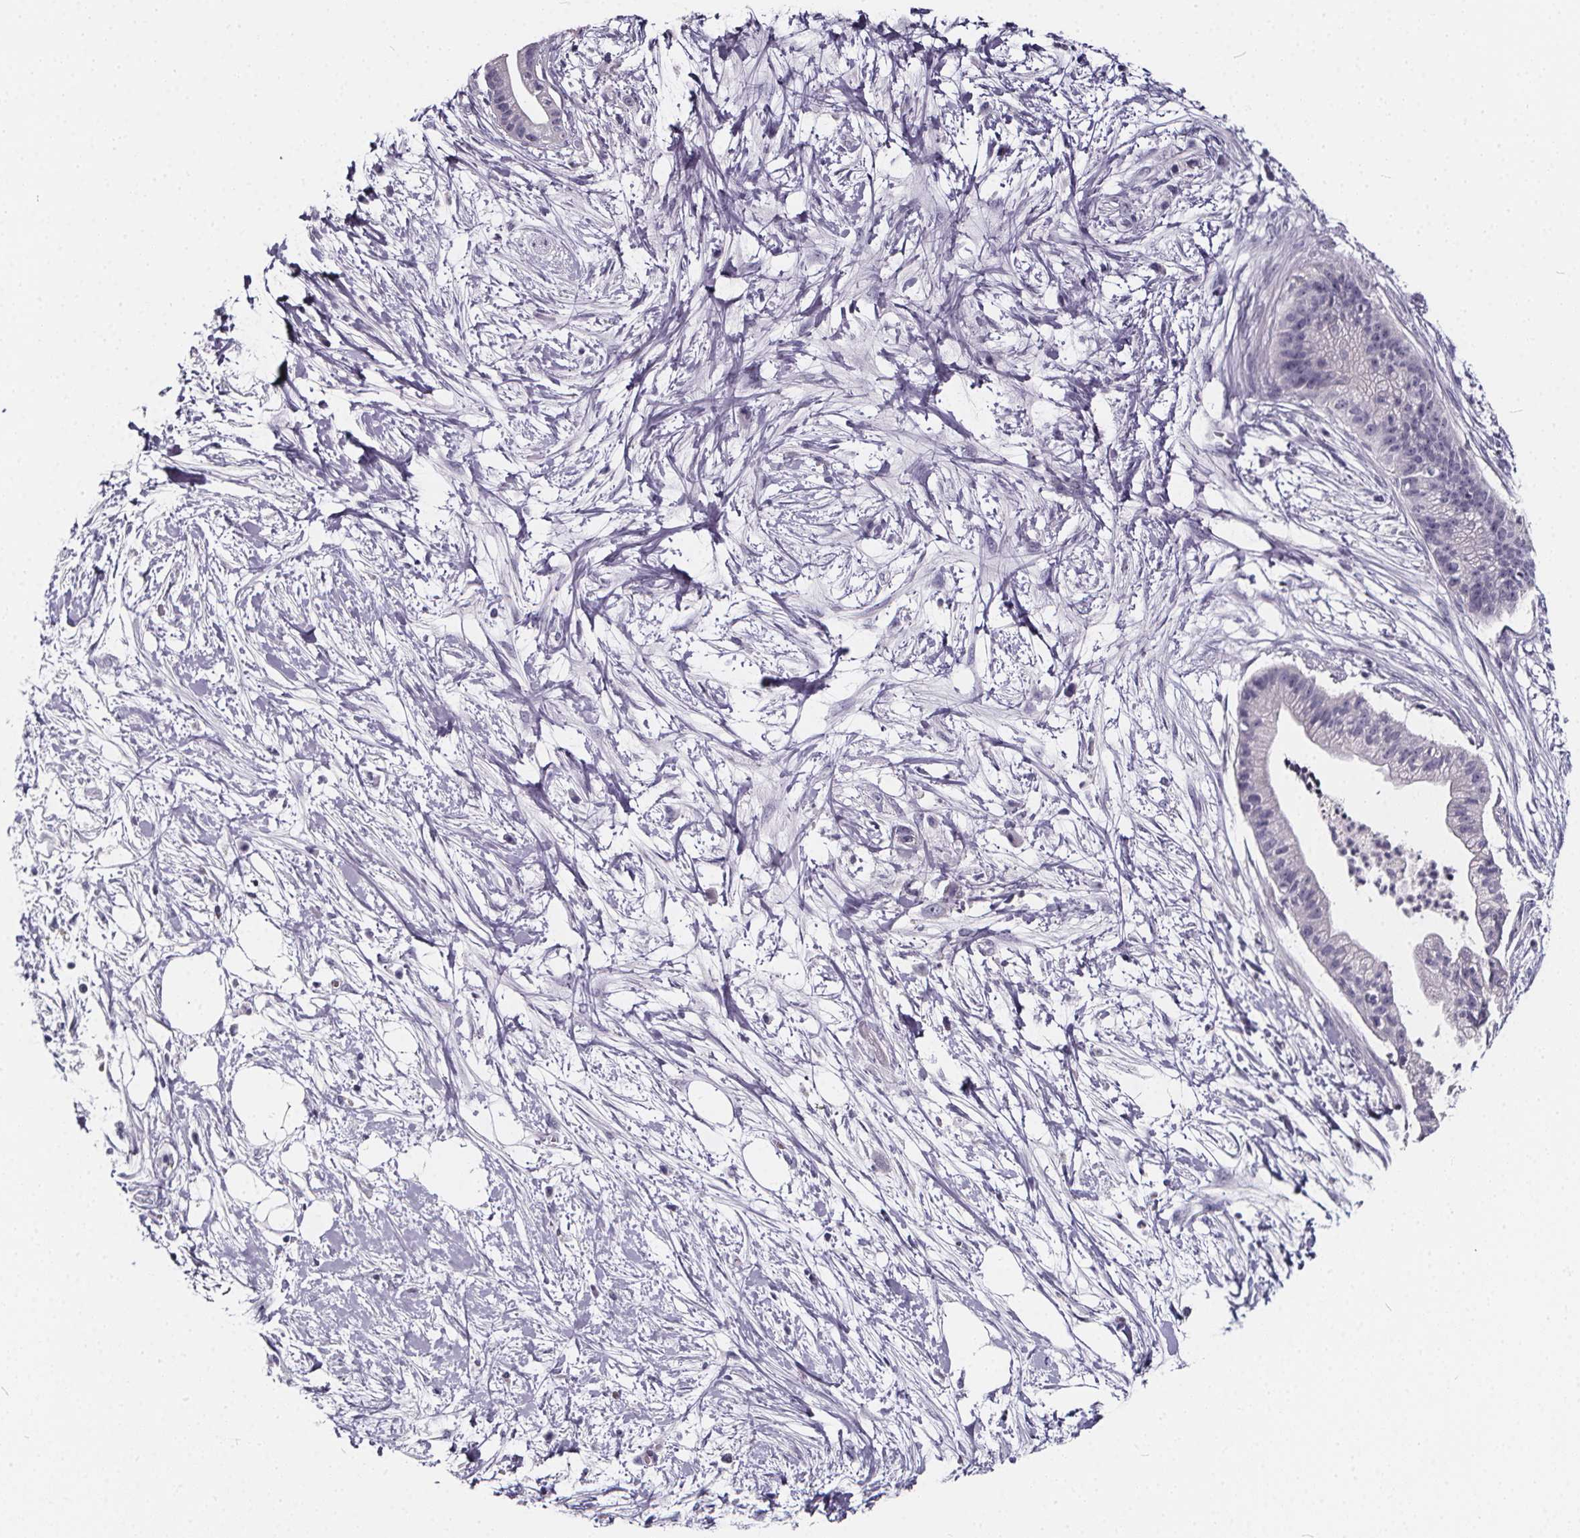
{"staining": {"intensity": "negative", "quantity": "none", "location": "none"}, "tissue": "pancreatic cancer", "cell_type": "Tumor cells", "image_type": "cancer", "snomed": [{"axis": "morphology", "description": "Normal tissue, NOS"}, {"axis": "morphology", "description": "Adenocarcinoma, NOS"}, {"axis": "topography", "description": "Lymph node"}, {"axis": "topography", "description": "Pancreas"}], "caption": "A micrograph of pancreatic cancer (adenocarcinoma) stained for a protein demonstrates no brown staining in tumor cells. (DAB immunohistochemistry visualized using brightfield microscopy, high magnification).", "gene": "SPEF2", "patient": {"sex": "female", "age": 58}}